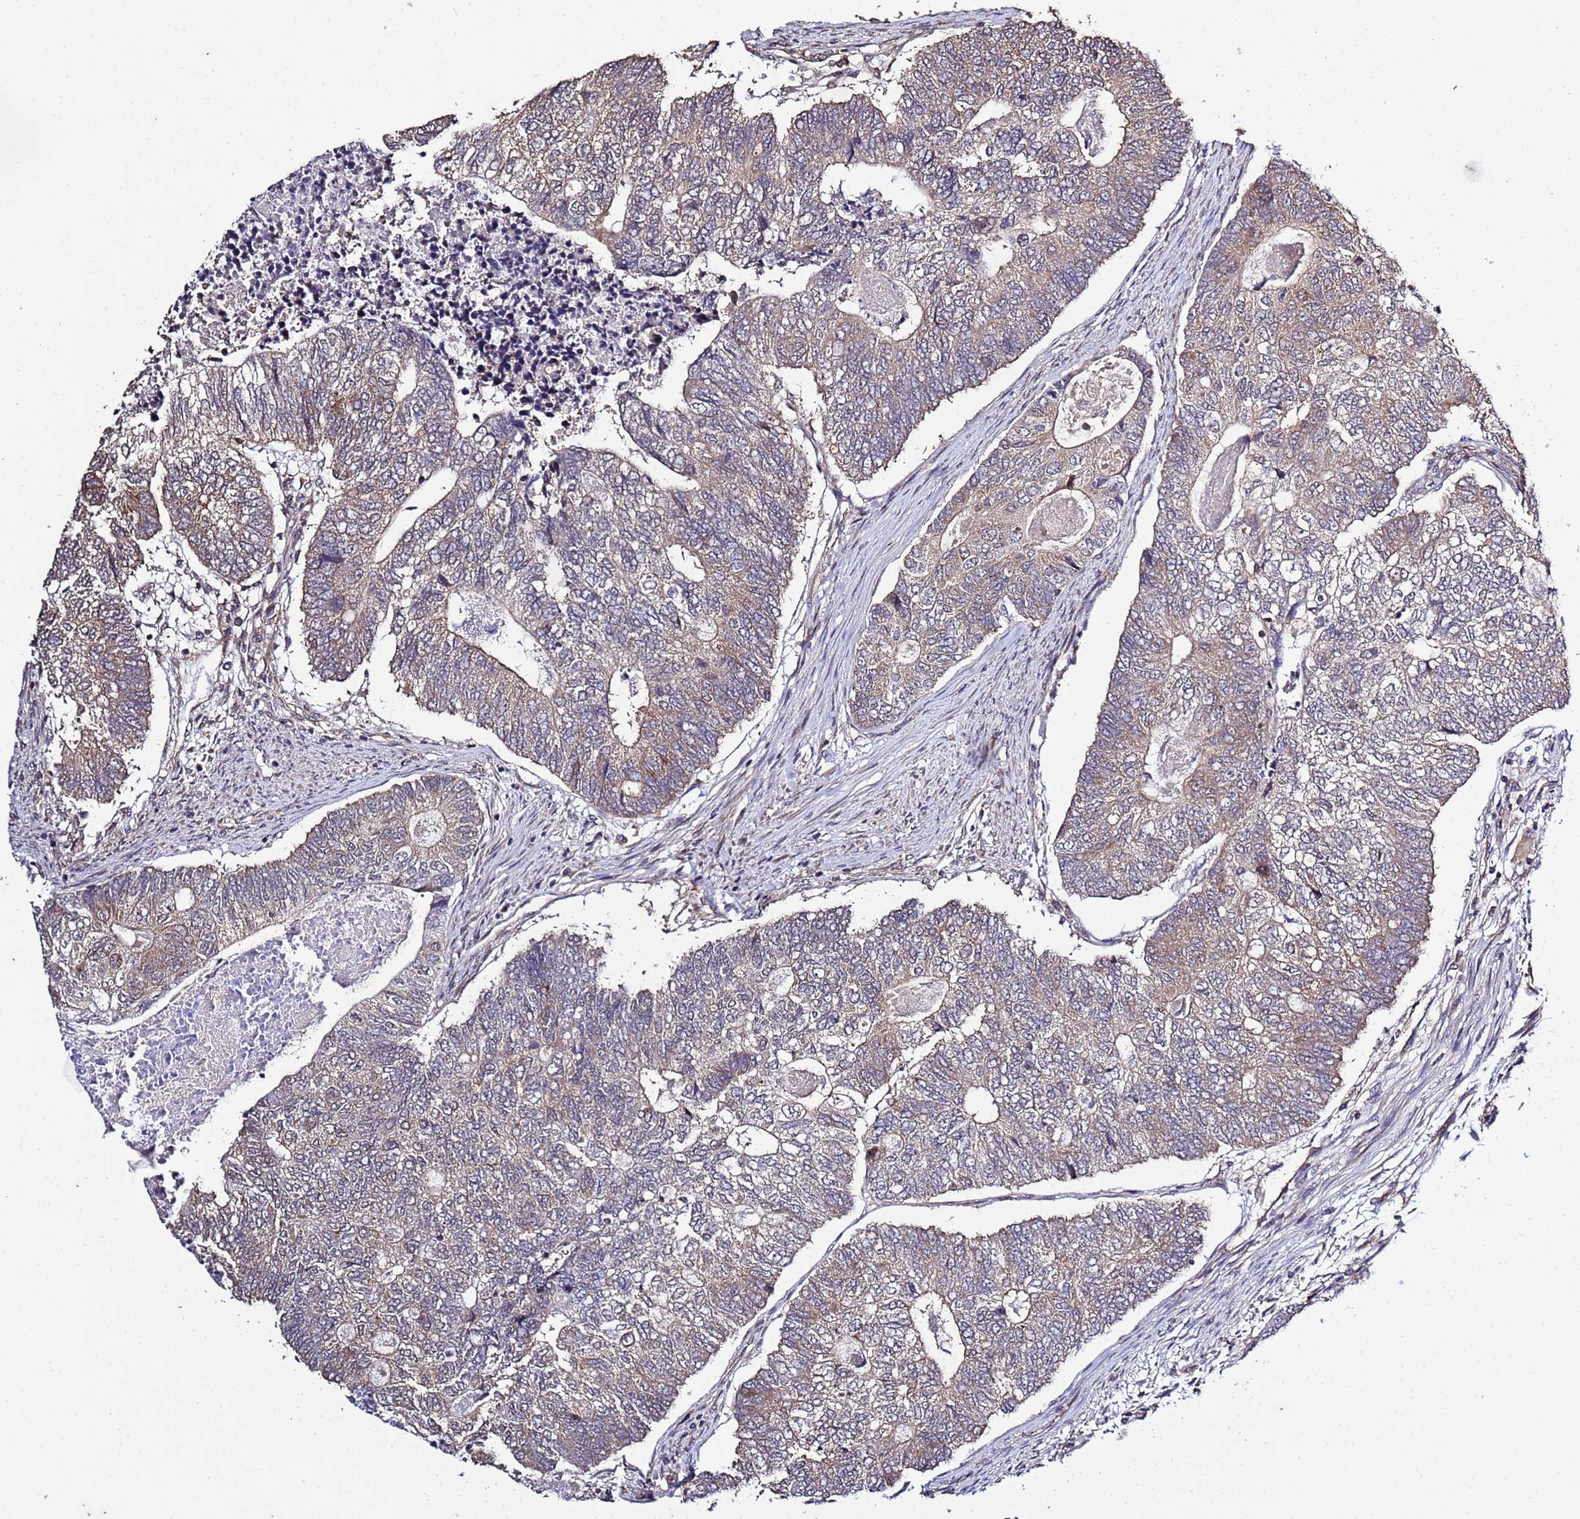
{"staining": {"intensity": "weak", "quantity": ">75%", "location": "cytoplasmic/membranous"}, "tissue": "colorectal cancer", "cell_type": "Tumor cells", "image_type": "cancer", "snomed": [{"axis": "morphology", "description": "Adenocarcinoma, NOS"}, {"axis": "topography", "description": "Colon"}], "caption": "Approximately >75% of tumor cells in human adenocarcinoma (colorectal) reveal weak cytoplasmic/membranous protein expression as visualized by brown immunohistochemical staining.", "gene": "P2RX7", "patient": {"sex": "female", "age": 67}}